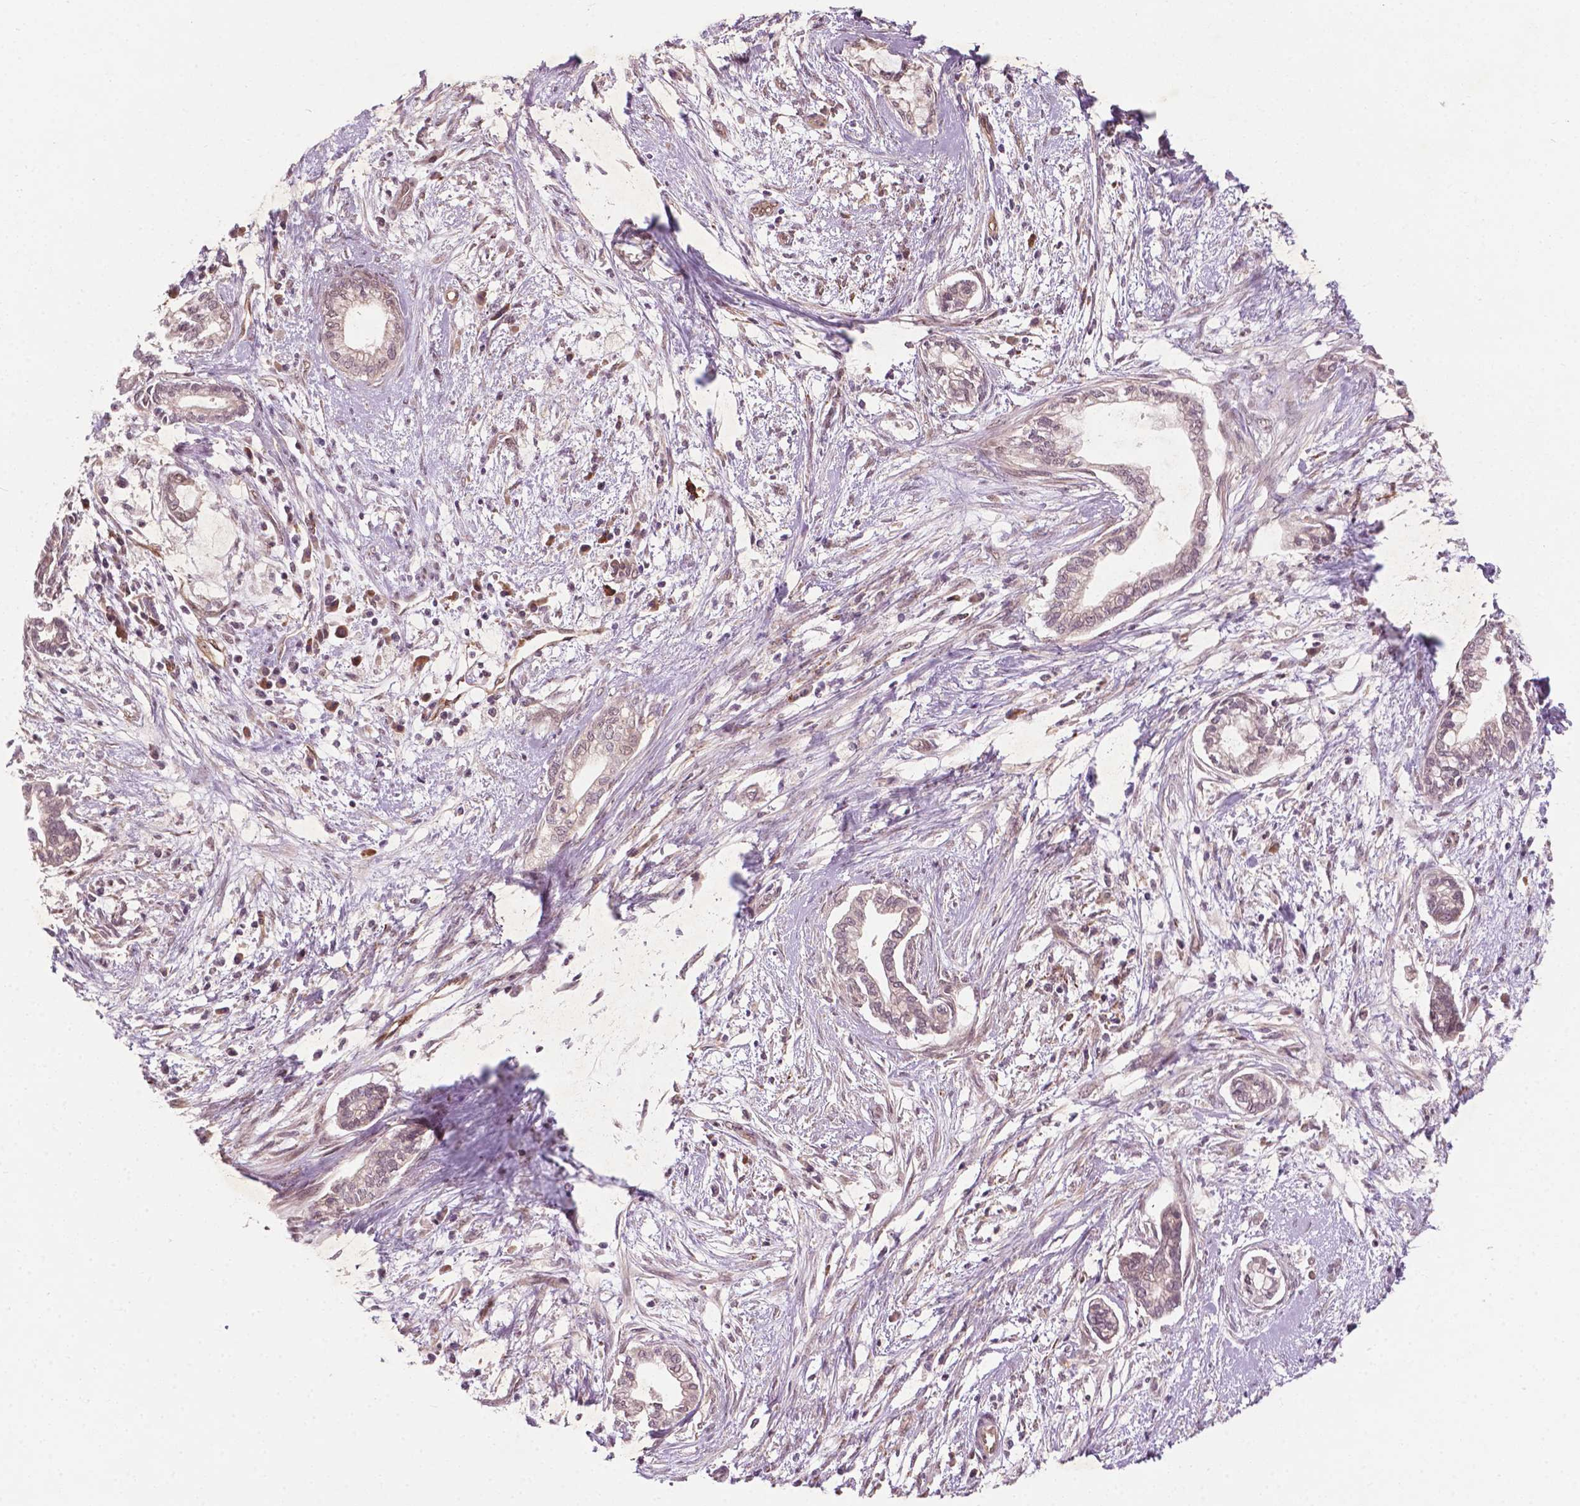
{"staining": {"intensity": "negative", "quantity": "none", "location": "none"}, "tissue": "cervical cancer", "cell_type": "Tumor cells", "image_type": "cancer", "snomed": [{"axis": "morphology", "description": "Adenocarcinoma, NOS"}, {"axis": "topography", "description": "Cervix"}], "caption": "Immunohistochemistry (IHC) of cervical cancer demonstrates no expression in tumor cells.", "gene": "NFAT5", "patient": {"sex": "female", "age": 62}}